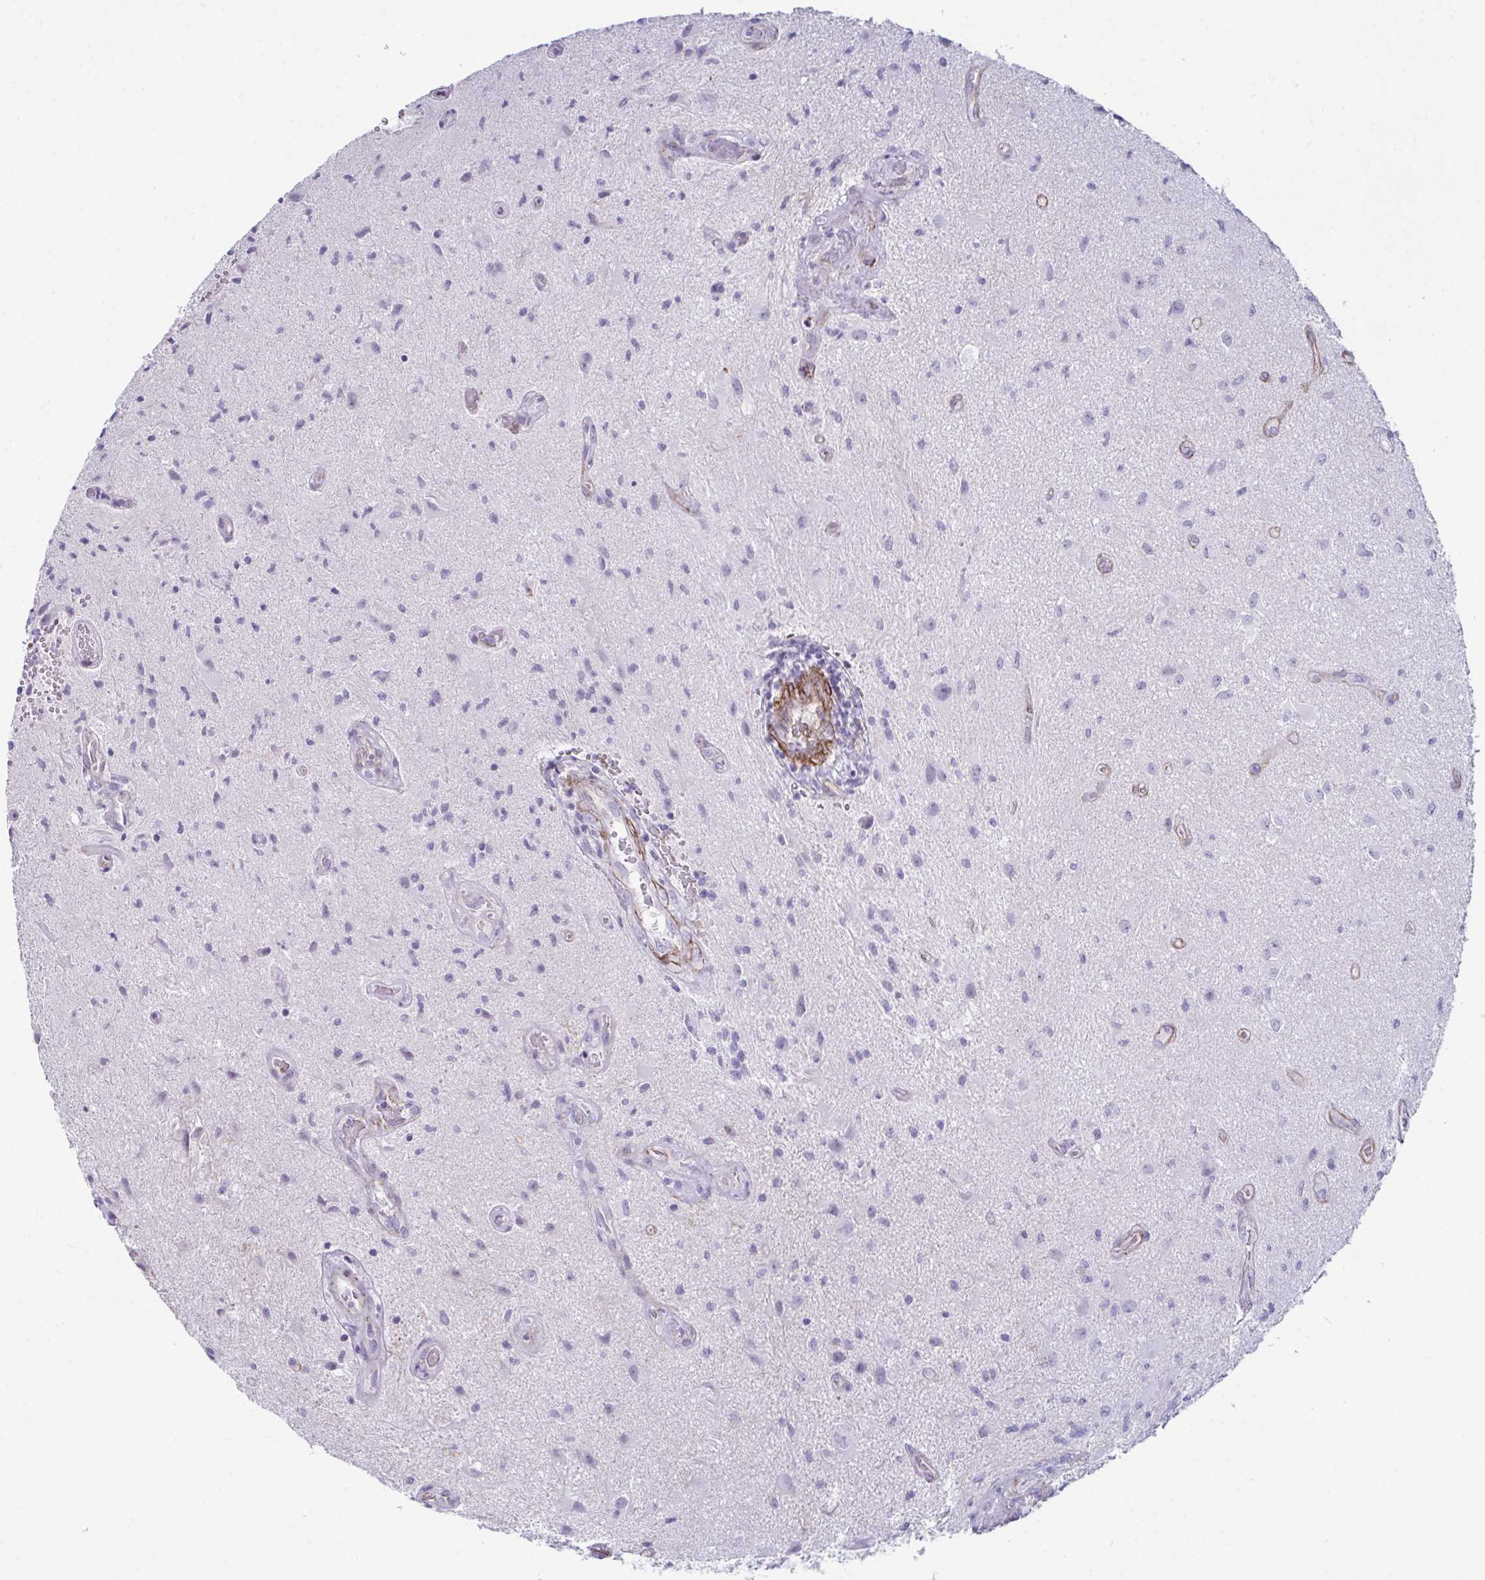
{"staining": {"intensity": "negative", "quantity": "none", "location": "none"}, "tissue": "glioma", "cell_type": "Tumor cells", "image_type": "cancer", "snomed": [{"axis": "morphology", "description": "Glioma, malignant, High grade"}, {"axis": "topography", "description": "Brain"}], "caption": "Tumor cells are negative for brown protein staining in glioma.", "gene": "UBL3", "patient": {"sex": "male", "age": 67}}